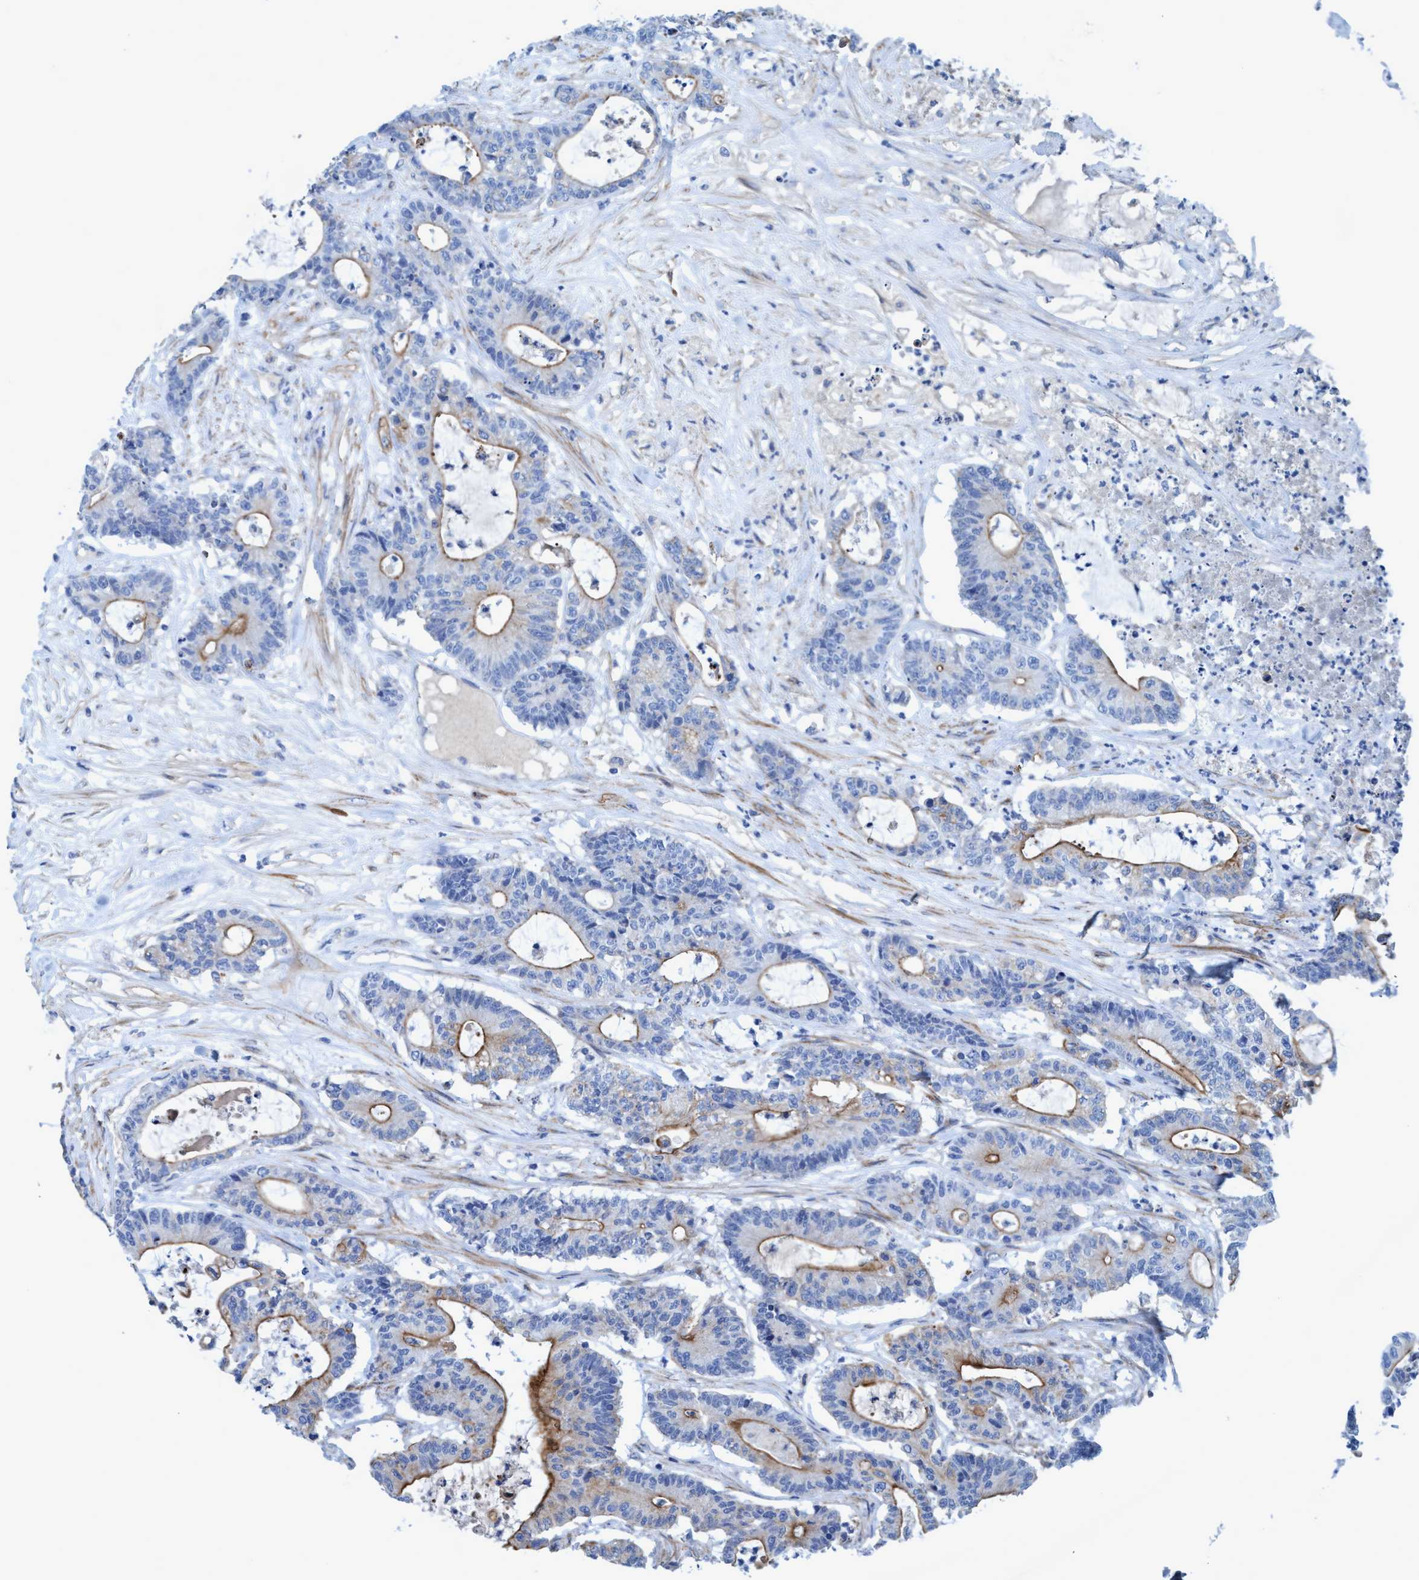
{"staining": {"intensity": "moderate", "quantity": "<25%", "location": "cytoplasmic/membranous"}, "tissue": "colorectal cancer", "cell_type": "Tumor cells", "image_type": "cancer", "snomed": [{"axis": "morphology", "description": "Adenocarcinoma, NOS"}, {"axis": "topography", "description": "Colon"}], "caption": "This image displays IHC staining of human adenocarcinoma (colorectal), with low moderate cytoplasmic/membranous positivity in about <25% of tumor cells.", "gene": "GULP1", "patient": {"sex": "female", "age": 84}}